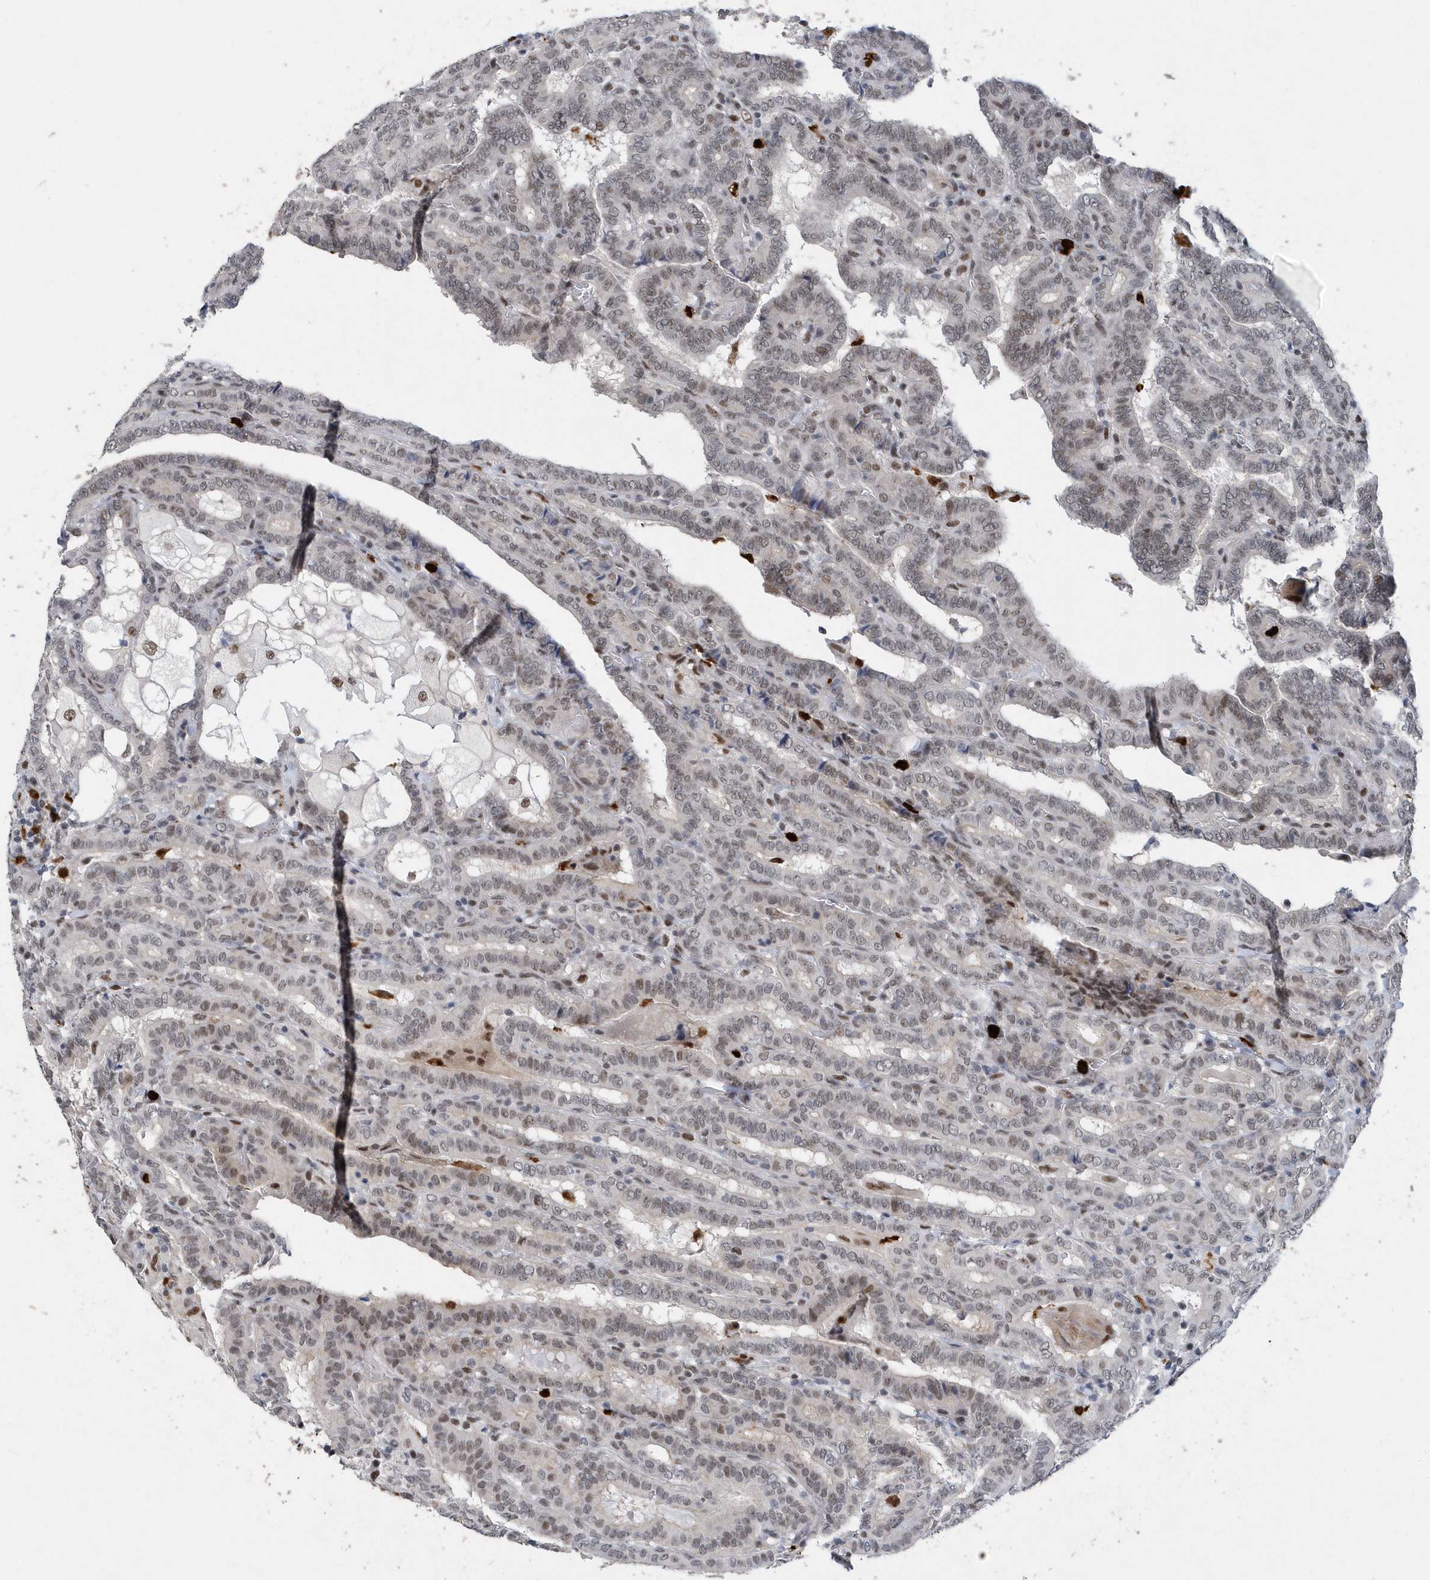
{"staining": {"intensity": "weak", "quantity": "25%-75%", "location": "nuclear"}, "tissue": "thyroid cancer", "cell_type": "Tumor cells", "image_type": "cancer", "snomed": [{"axis": "morphology", "description": "Papillary adenocarcinoma, NOS"}, {"axis": "topography", "description": "Thyroid gland"}], "caption": "Papillary adenocarcinoma (thyroid) tissue shows weak nuclear expression in approximately 25%-75% of tumor cells, visualized by immunohistochemistry.", "gene": "RPP30", "patient": {"sex": "female", "age": 72}}